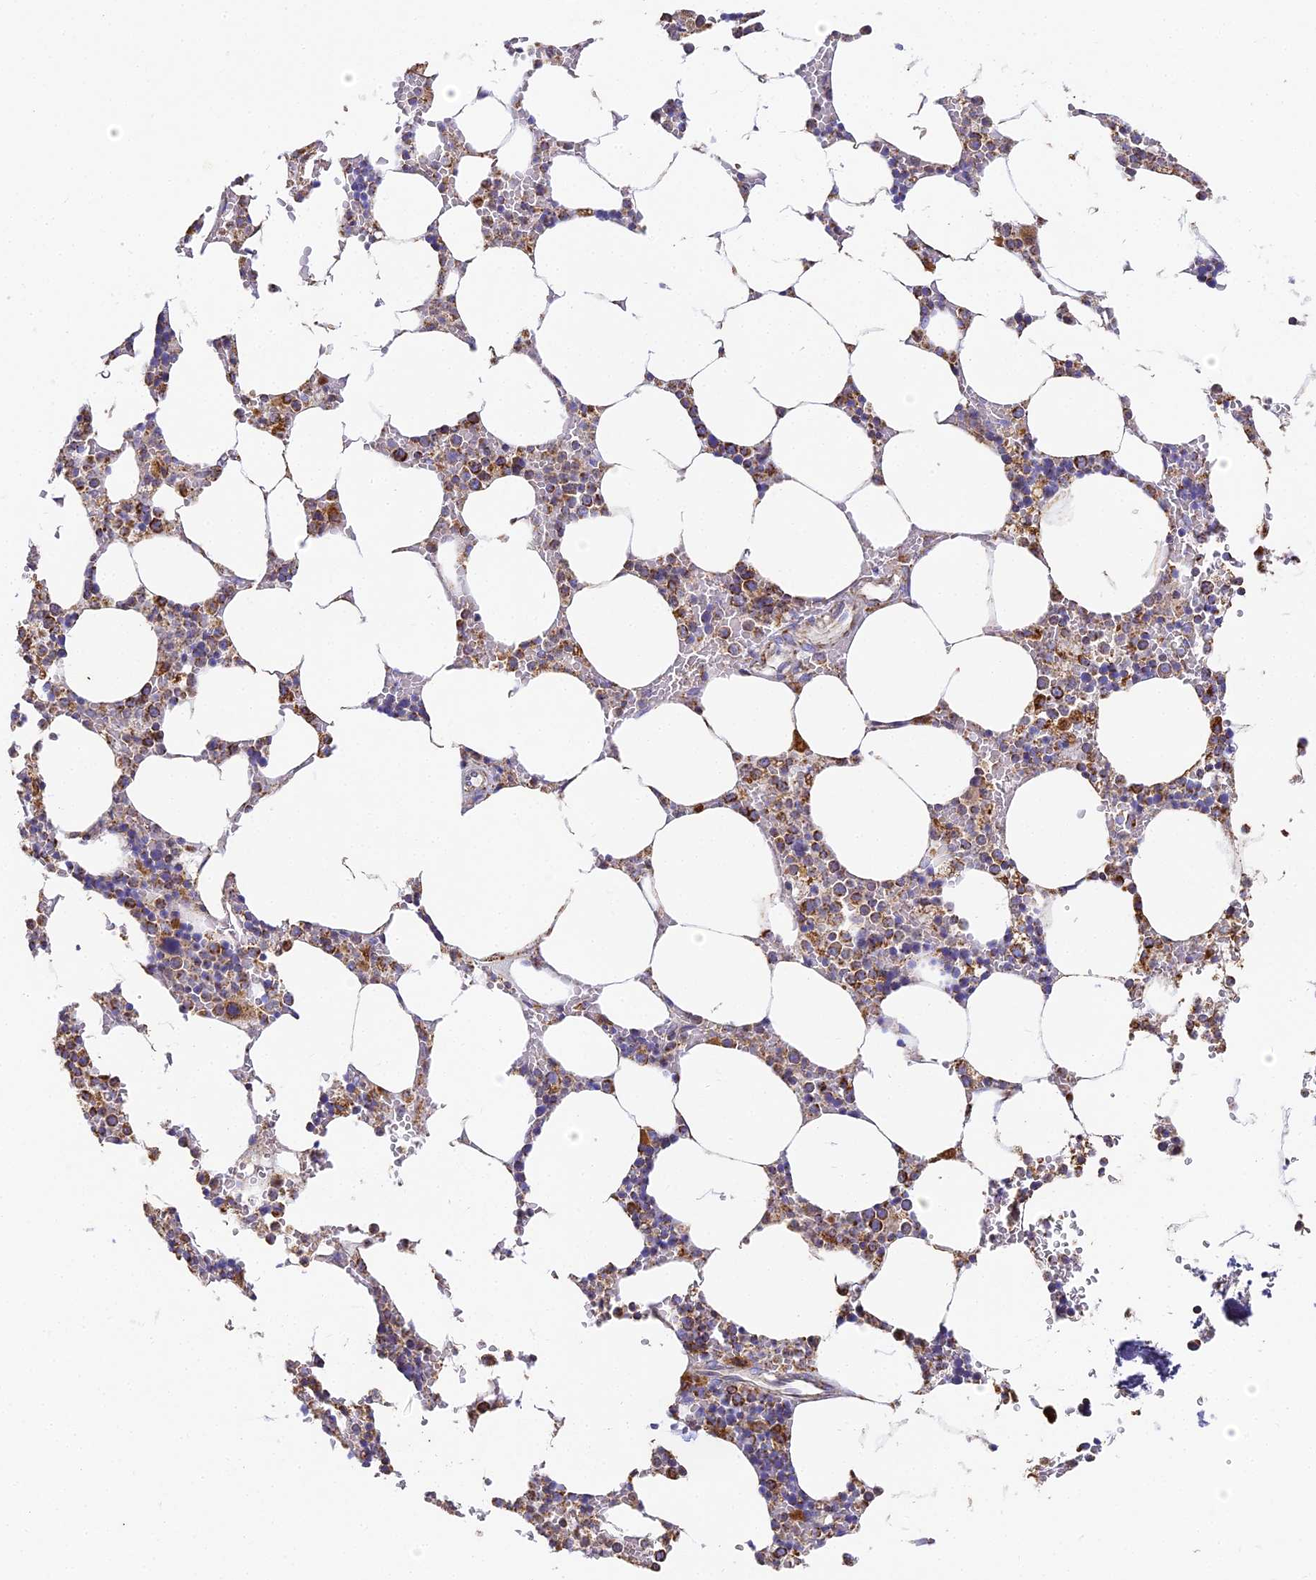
{"staining": {"intensity": "strong", "quantity": "25%-75%", "location": "cytoplasmic/membranous"}, "tissue": "bone marrow", "cell_type": "Hematopoietic cells", "image_type": "normal", "snomed": [{"axis": "morphology", "description": "Normal tissue, NOS"}, {"axis": "topography", "description": "Bone marrow"}], "caption": "Protein staining demonstrates strong cytoplasmic/membranous expression in about 25%-75% of hematopoietic cells in benign bone marrow.", "gene": "COX6C", "patient": {"sex": "male", "age": 70}}